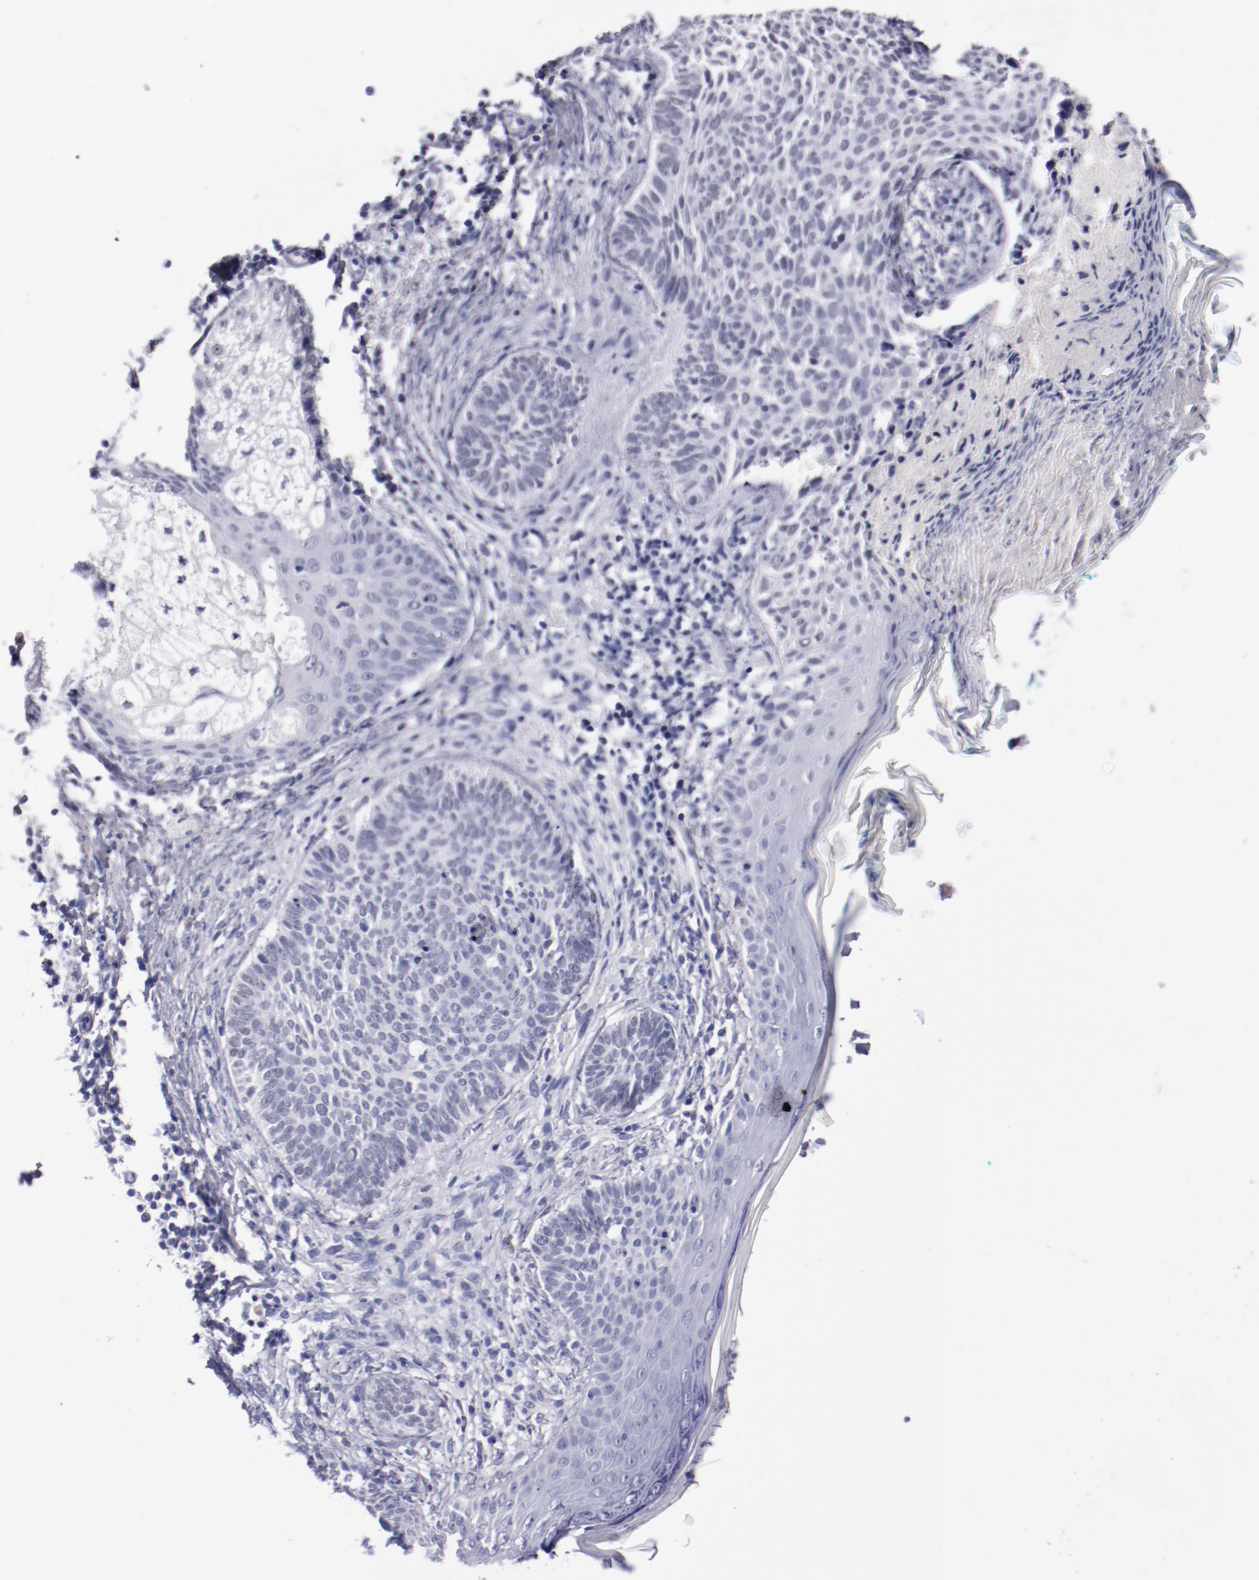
{"staining": {"intensity": "negative", "quantity": "none", "location": "none"}, "tissue": "skin cancer", "cell_type": "Tumor cells", "image_type": "cancer", "snomed": [{"axis": "morphology", "description": "Normal tissue, NOS"}, {"axis": "morphology", "description": "Basal cell carcinoma"}, {"axis": "topography", "description": "Skin"}], "caption": "This micrograph is of skin cancer (basal cell carcinoma) stained with immunohistochemistry to label a protein in brown with the nuclei are counter-stained blue. There is no staining in tumor cells. (DAB immunohistochemistry, high magnification).", "gene": "HNF1B", "patient": {"sex": "male", "age": 76}}